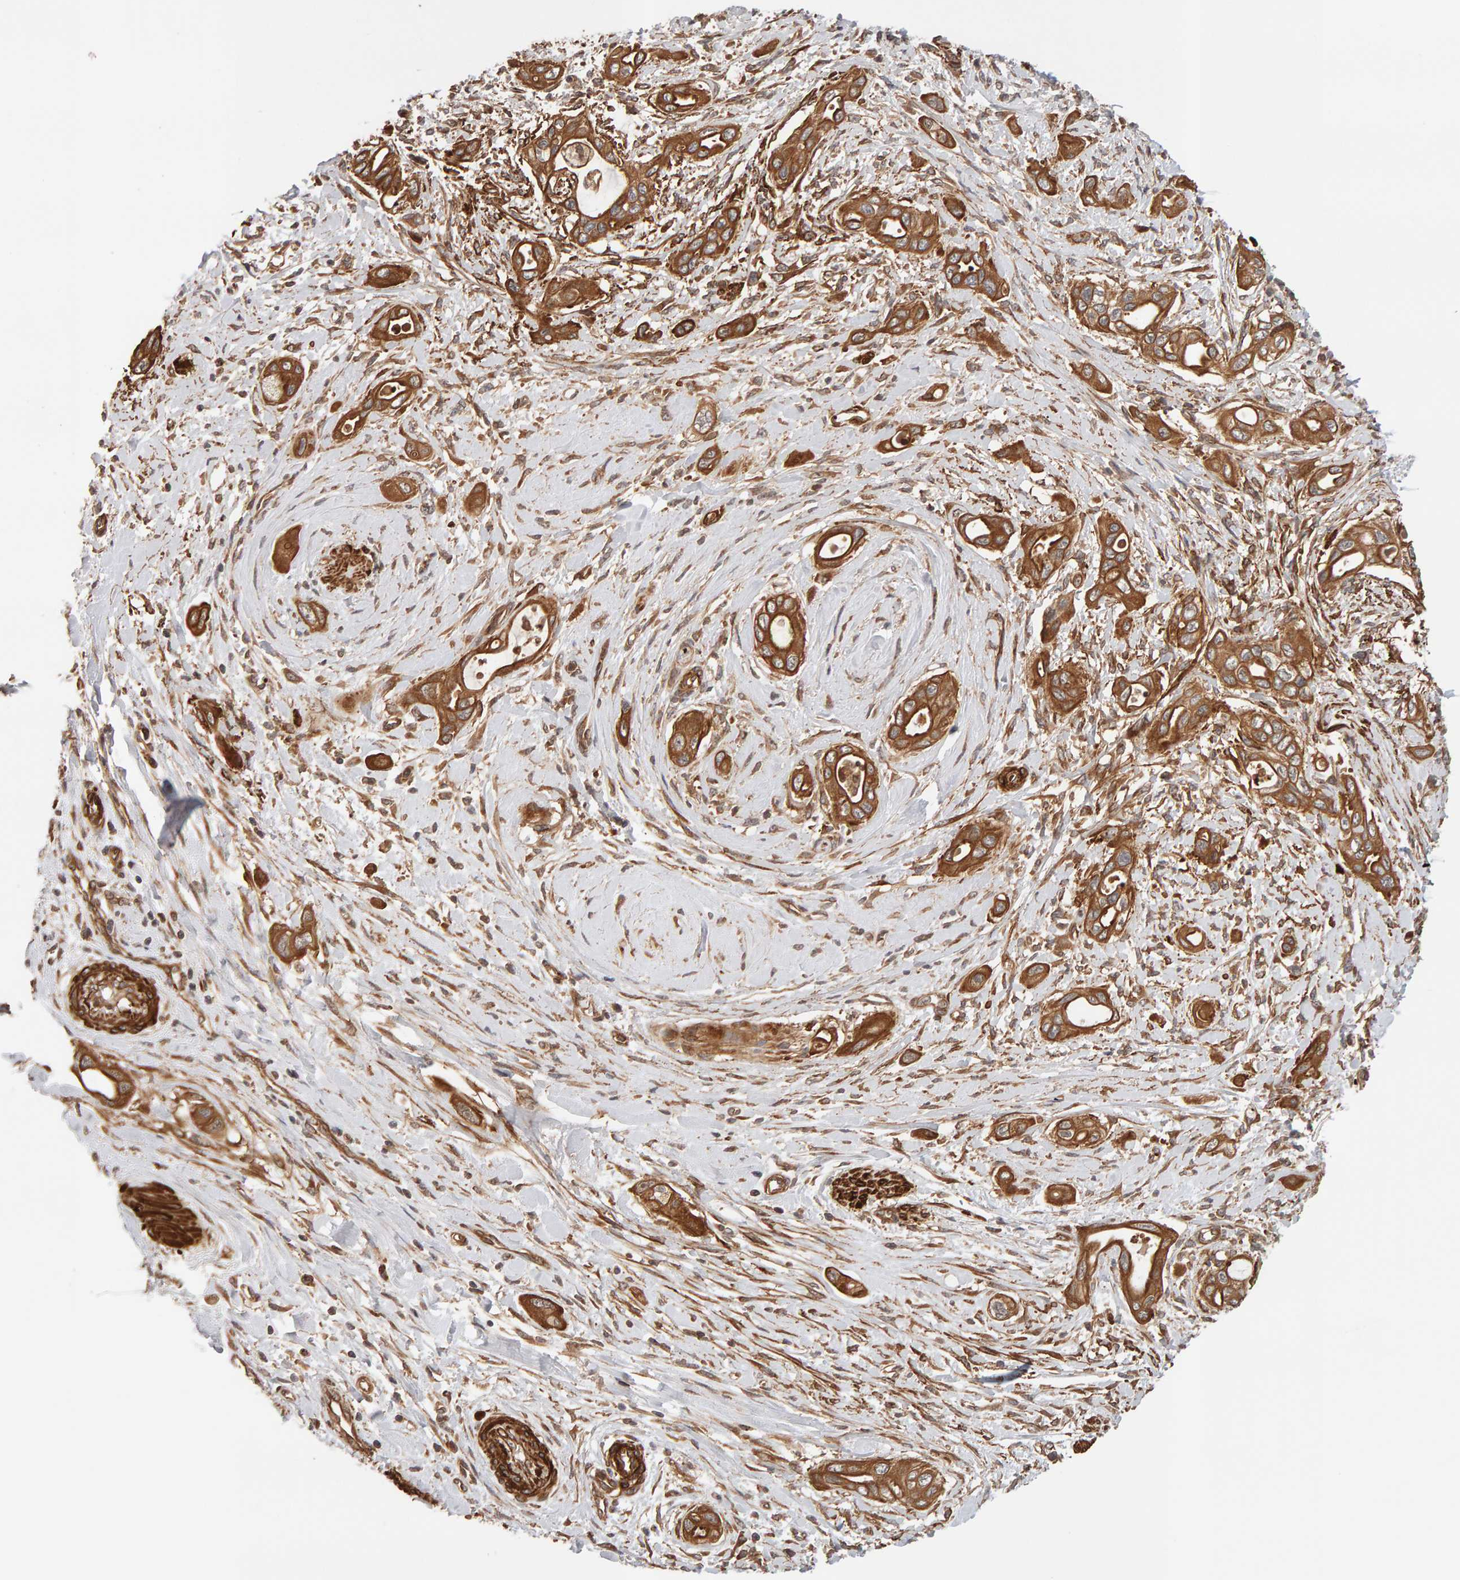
{"staining": {"intensity": "moderate", "quantity": ">75%", "location": "cytoplasmic/membranous"}, "tissue": "pancreatic cancer", "cell_type": "Tumor cells", "image_type": "cancer", "snomed": [{"axis": "morphology", "description": "Adenocarcinoma, NOS"}, {"axis": "topography", "description": "Pancreas"}], "caption": "Pancreatic cancer tissue shows moderate cytoplasmic/membranous positivity in approximately >75% of tumor cells, visualized by immunohistochemistry.", "gene": "SYNRG", "patient": {"sex": "male", "age": 59}}